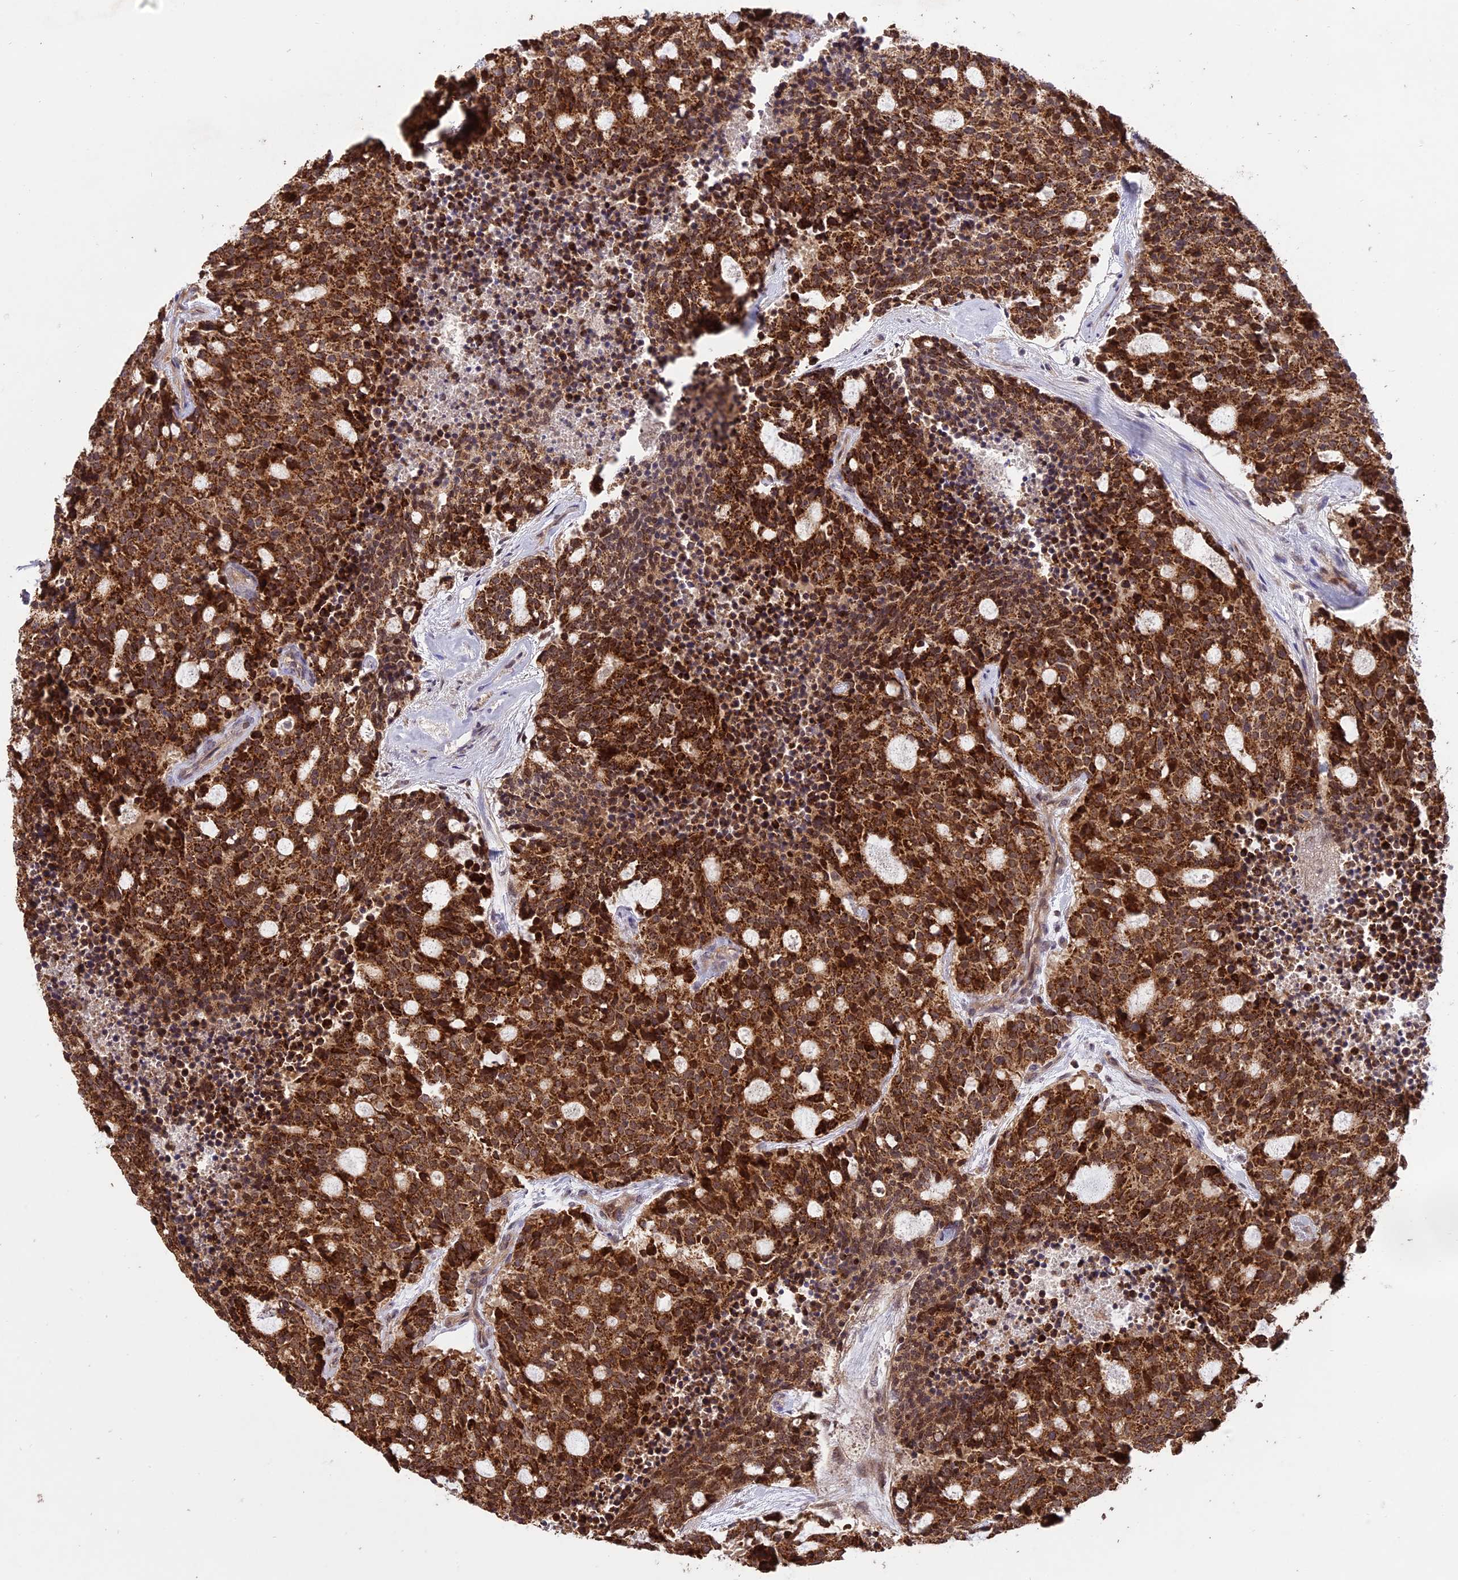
{"staining": {"intensity": "strong", "quantity": ">75%", "location": "cytoplasmic/membranous"}, "tissue": "carcinoid", "cell_type": "Tumor cells", "image_type": "cancer", "snomed": [{"axis": "morphology", "description": "Carcinoid, malignant, NOS"}, {"axis": "topography", "description": "Pancreas"}], "caption": "The immunohistochemical stain labels strong cytoplasmic/membranous expression in tumor cells of malignant carcinoid tissue.", "gene": "TIGD7", "patient": {"sex": "female", "age": 54}}